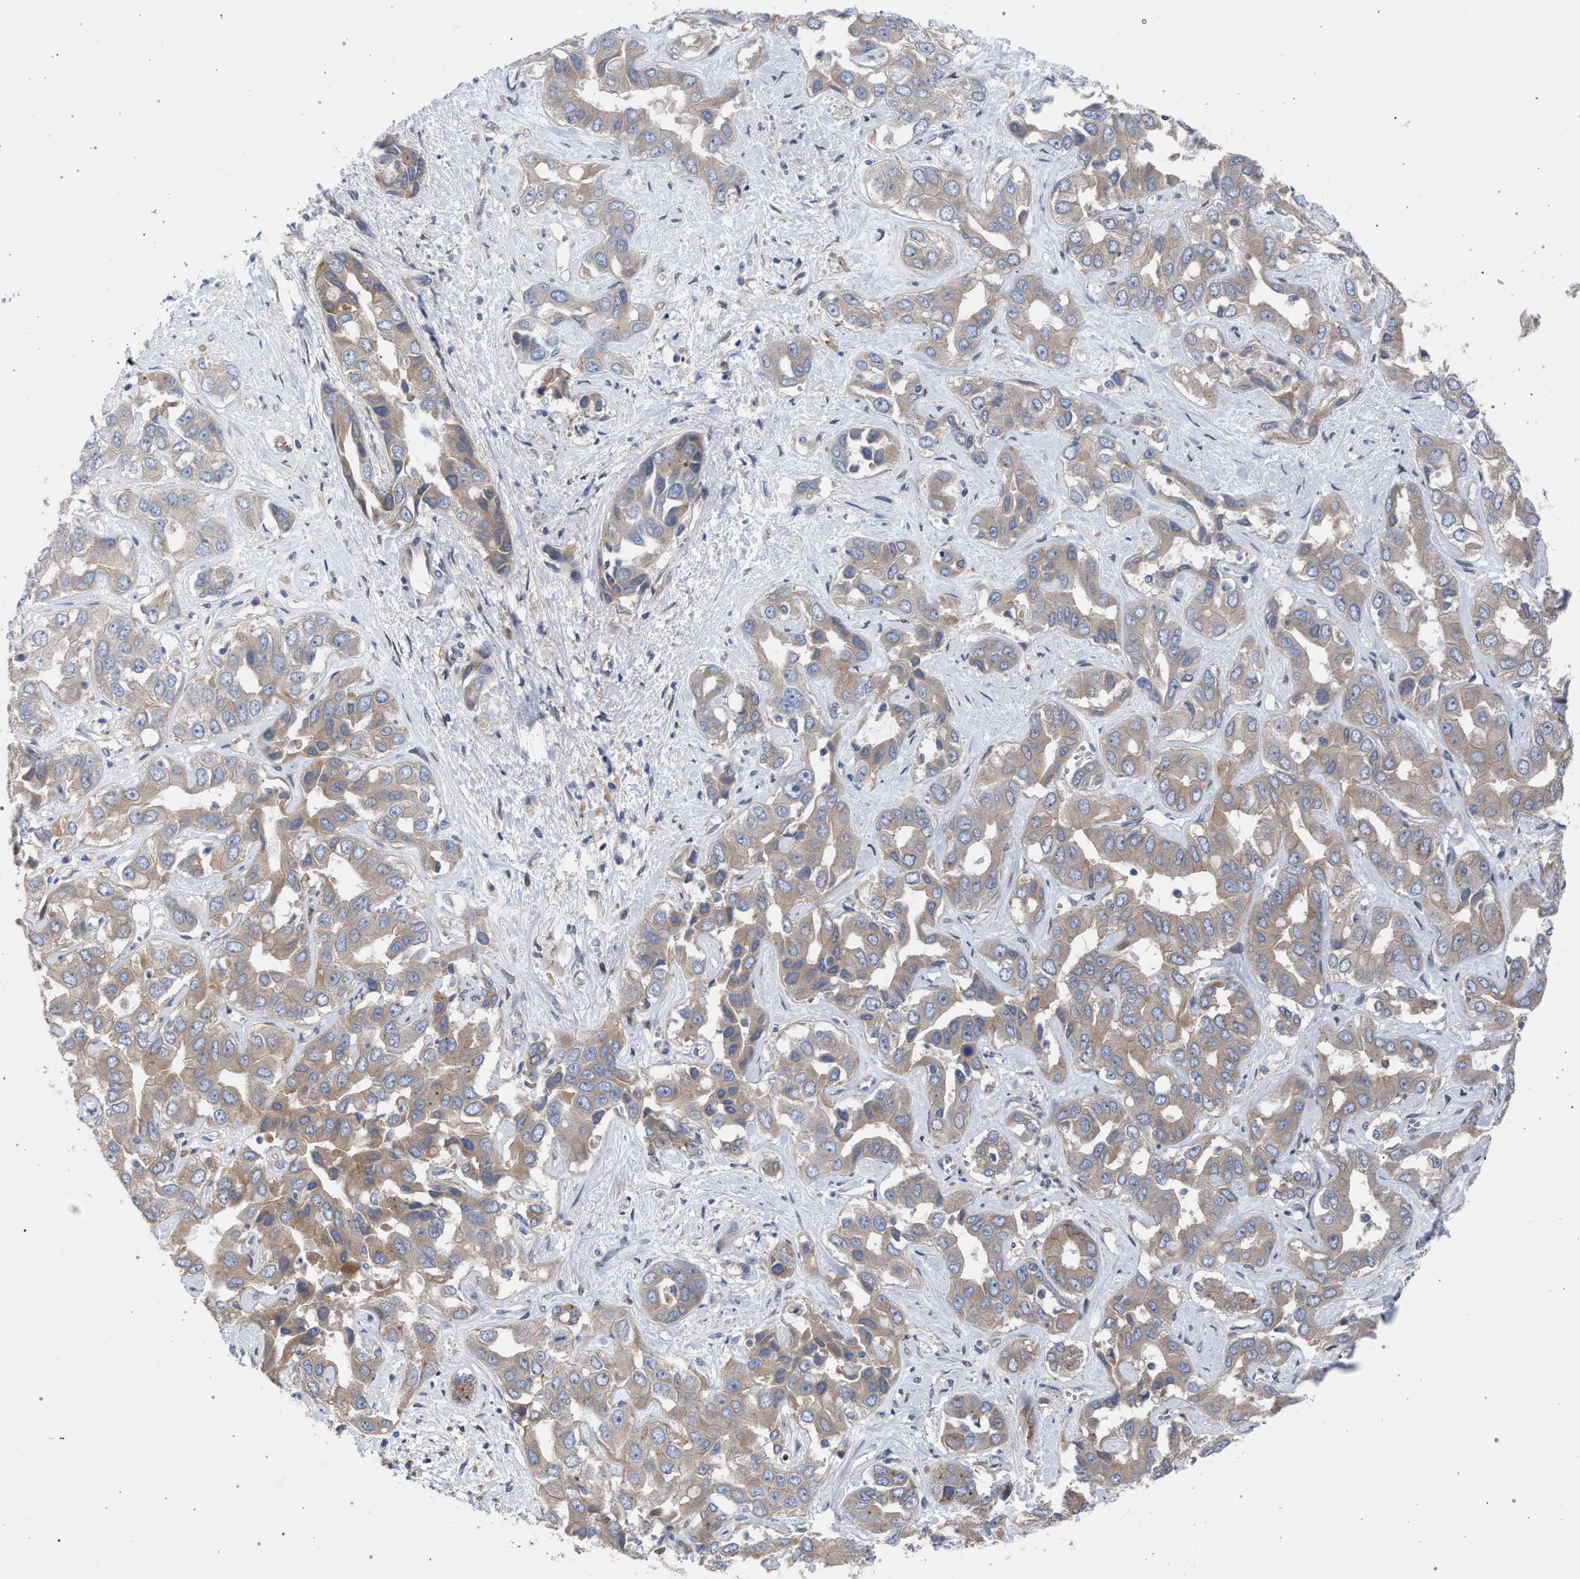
{"staining": {"intensity": "weak", "quantity": ">75%", "location": "cytoplasmic/membranous"}, "tissue": "liver cancer", "cell_type": "Tumor cells", "image_type": "cancer", "snomed": [{"axis": "morphology", "description": "Cholangiocarcinoma"}, {"axis": "topography", "description": "Liver"}], "caption": "Human liver cholangiocarcinoma stained for a protein (brown) demonstrates weak cytoplasmic/membranous positive expression in approximately >75% of tumor cells.", "gene": "ARPC5L", "patient": {"sex": "female", "age": 52}}